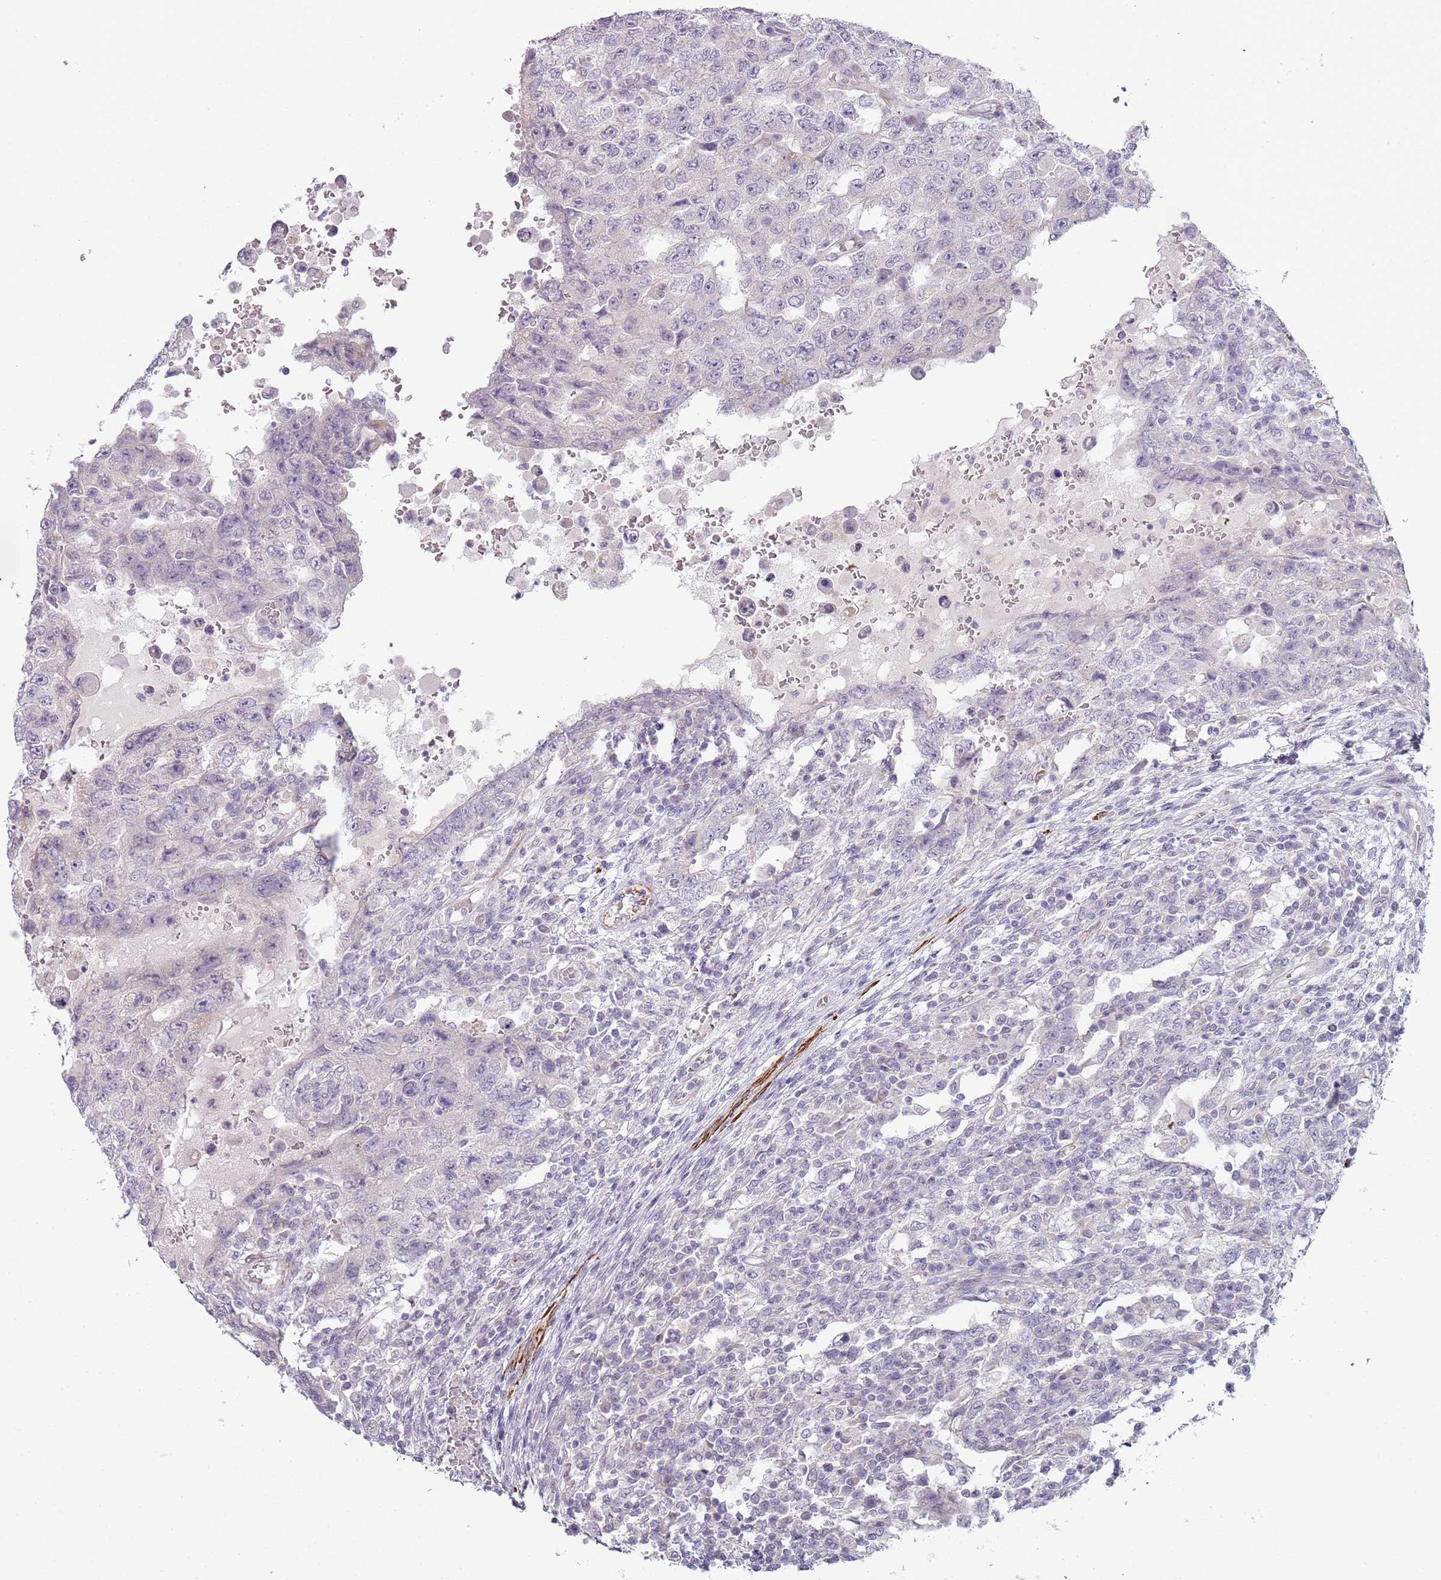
{"staining": {"intensity": "negative", "quantity": "none", "location": "none"}, "tissue": "testis cancer", "cell_type": "Tumor cells", "image_type": "cancer", "snomed": [{"axis": "morphology", "description": "Carcinoma, Embryonal, NOS"}, {"axis": "topography", "description": "Testis"}], "caption": "Tumor cells are negative for brown protein staining in testis cancer.", "gene": "NBPF3", "patient": {"sex": "male", "age": 26}}